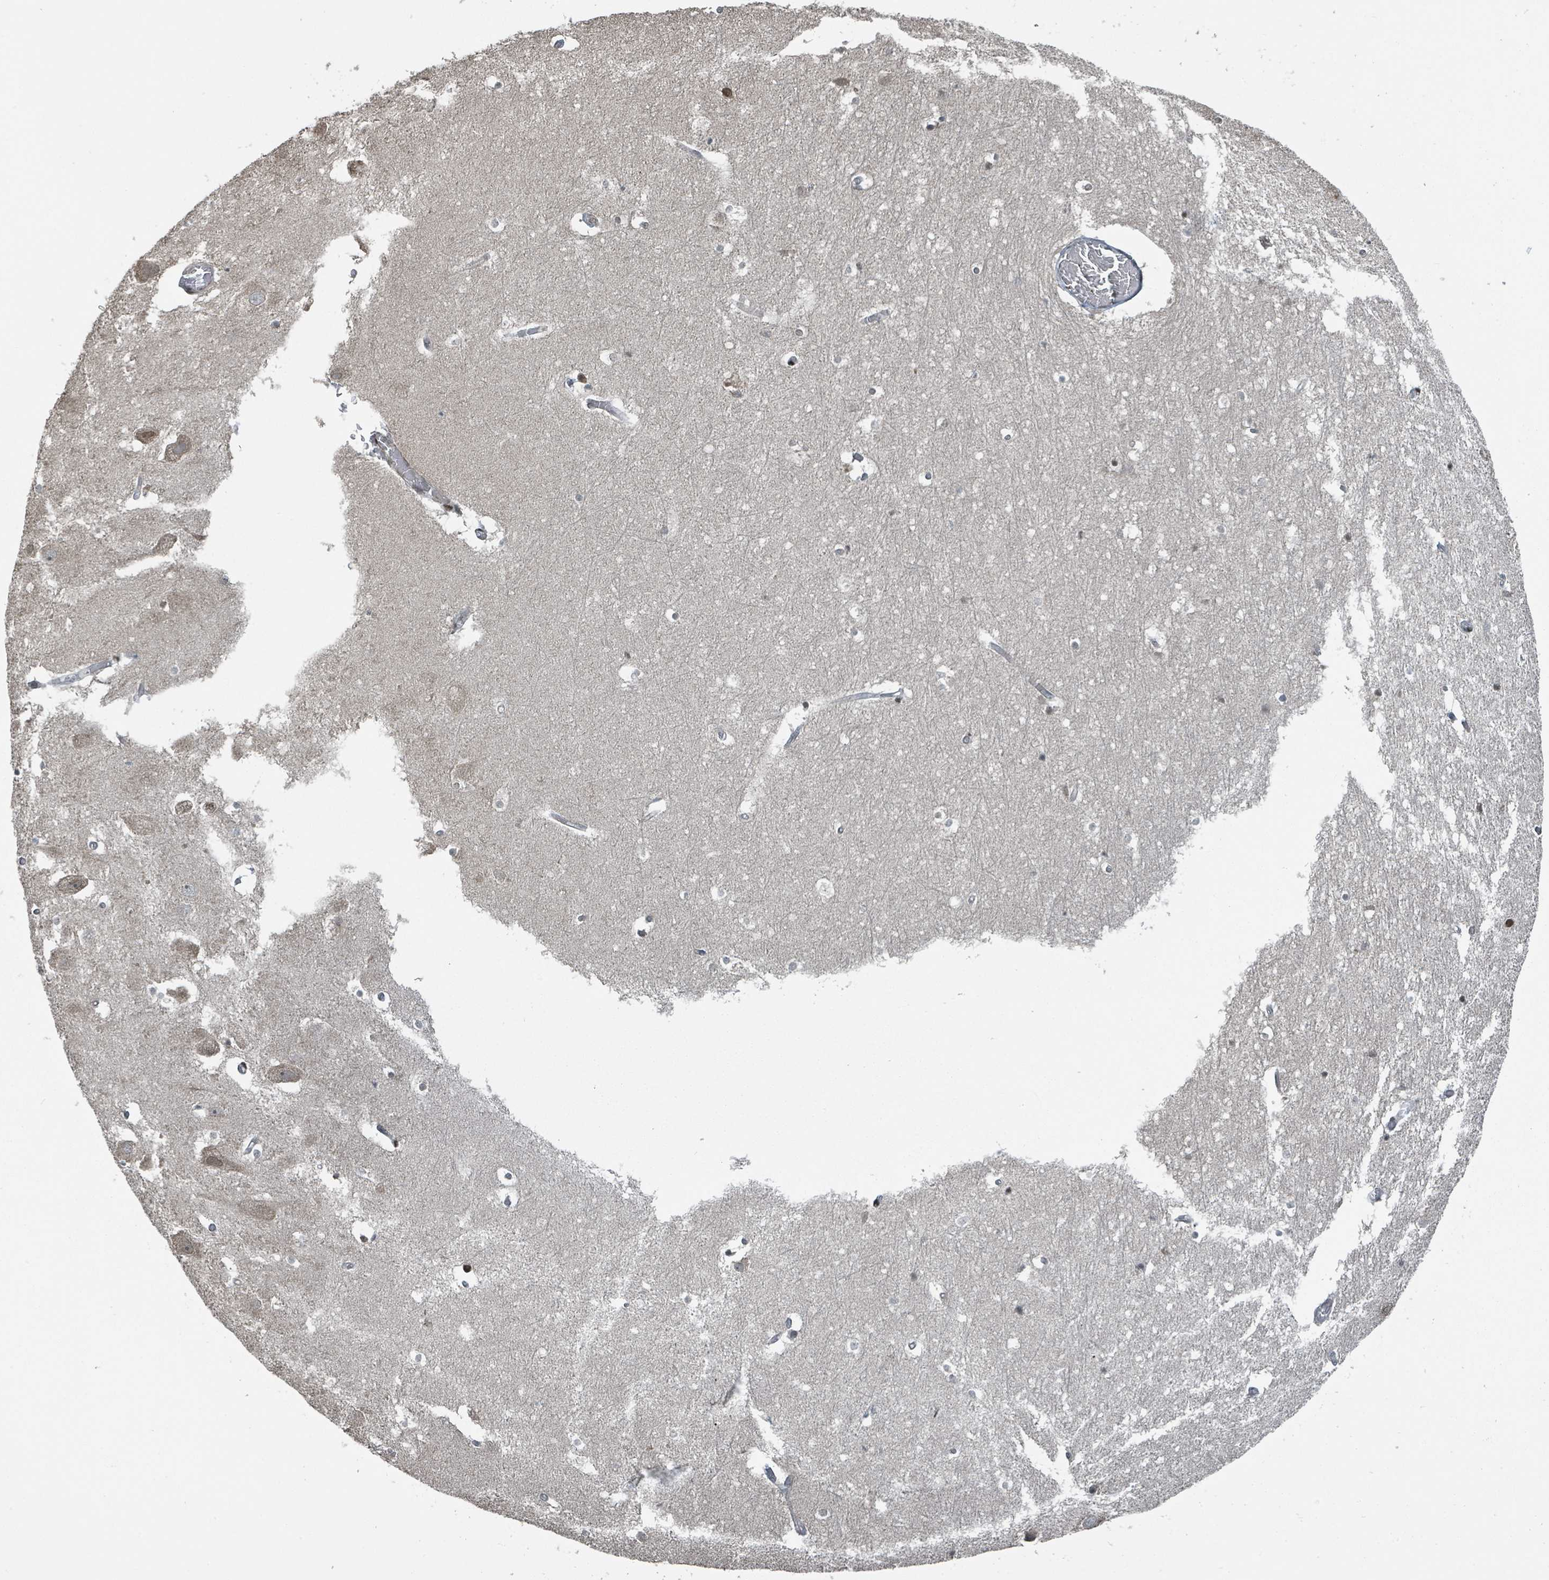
{"staining": {"intensity": "strong", "quantity": "<25%", "location": "nuclear"}, "tissue": "hippocampus", "cell_type": "Glial cells", "image_type": "normal", "snomed": [{"axis": "morphology", "description": "Normal tissue, NOS"}, {"axis": "topography", "description": "Hippocampus"}], "caption": "Protein positivity by immunohistochemistry shows strong nuclear positivity in approximately <25% of glial cells in normal hippocampus. The staining was performed using DAB (3,3'-diaminobenzidine), with brown indicating positive protein expression. Nuclei are stained blue with hematoxylin.", "gene": "PHIP", "patient": {"sex": "female", "age": 52}}